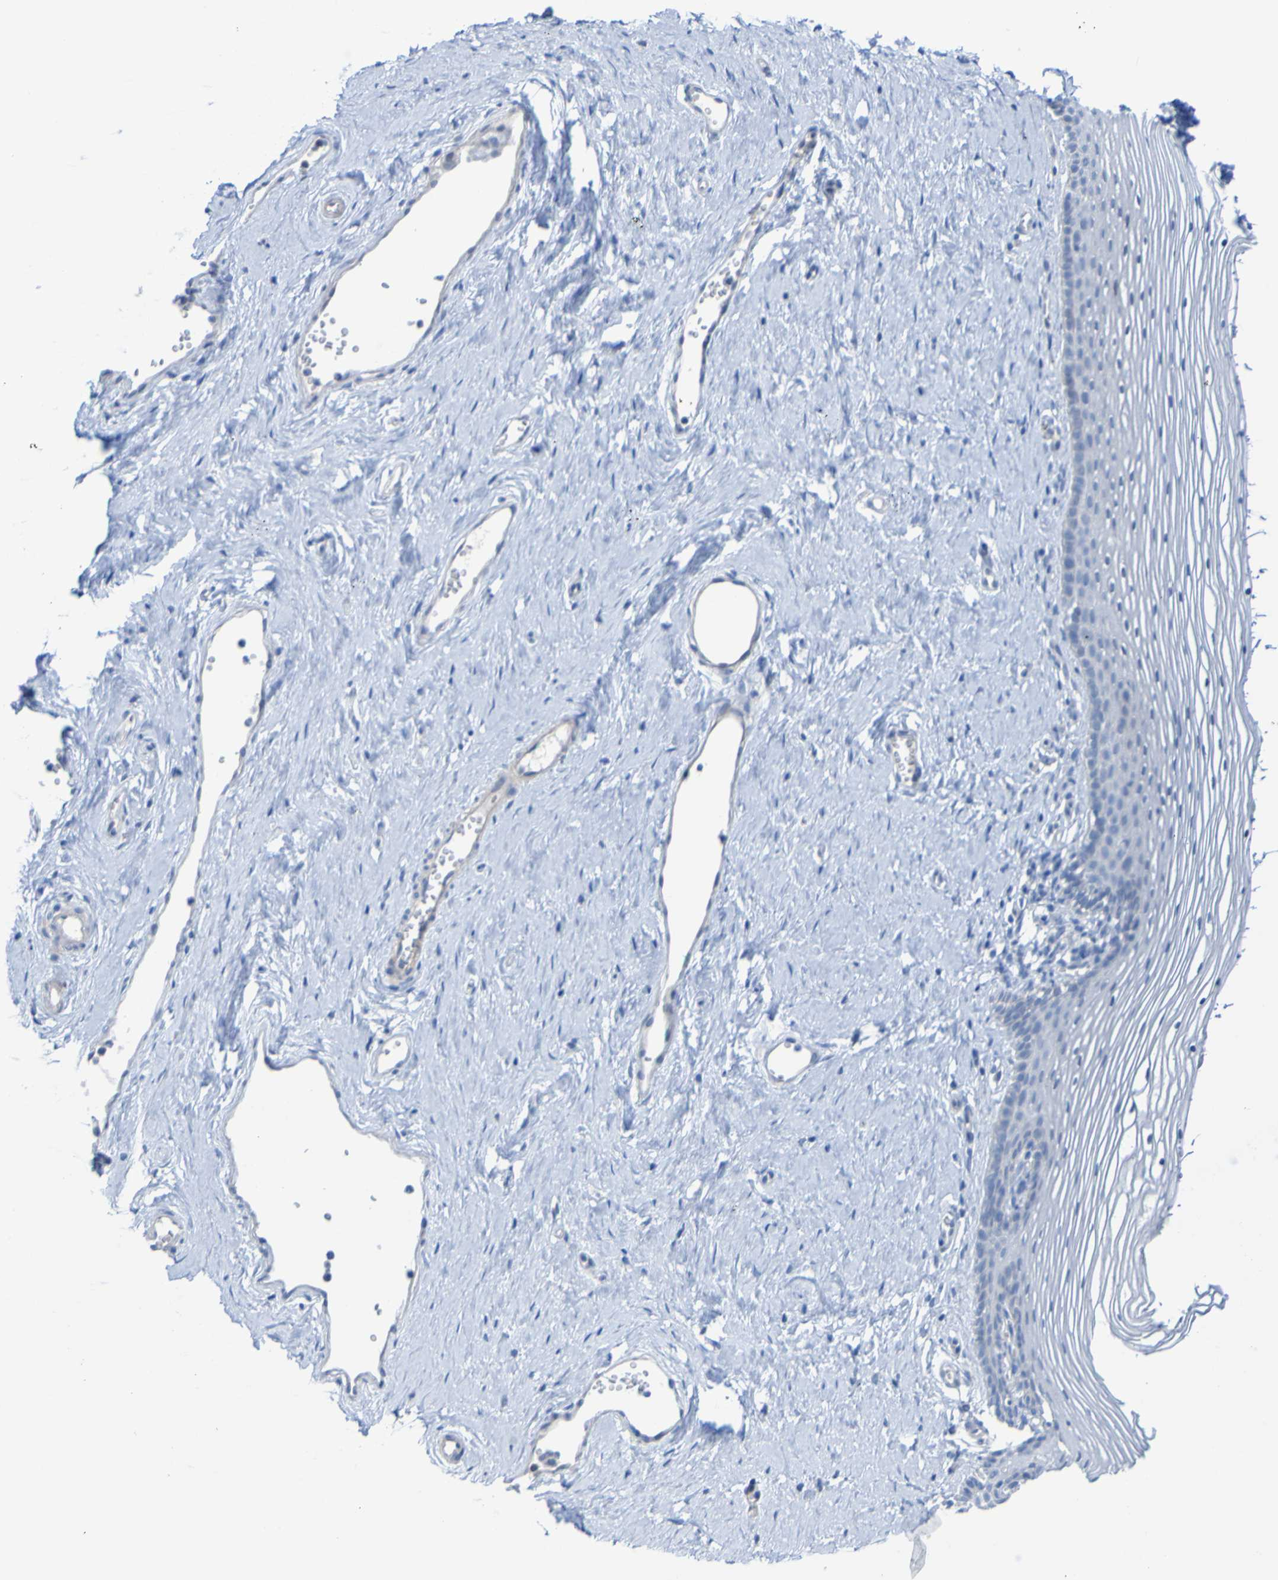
{"staining": {"intensity": "negative", "quantity": "none", "location": "none"}, "tissue": "vagina", "cell_type": "Squamous epithelial cells", "image_type": "normal", "snomed": [{"axis": "morphology", "description": "Normal tissue, NOS"}, {"axis": "topography", "description": "Vagina"}], "caption": "Immunohistochemical staining of benign human vagina exhibits no significant positivity in squamous epithelial cells. The staining was performed using DAB to visualize the protein expression in brown, while the nuclei were stained in blue with hematoxylin (Magnification: 20x).", "gene": "ACMSD", "patient": {"sex": "female", "age": 32}}